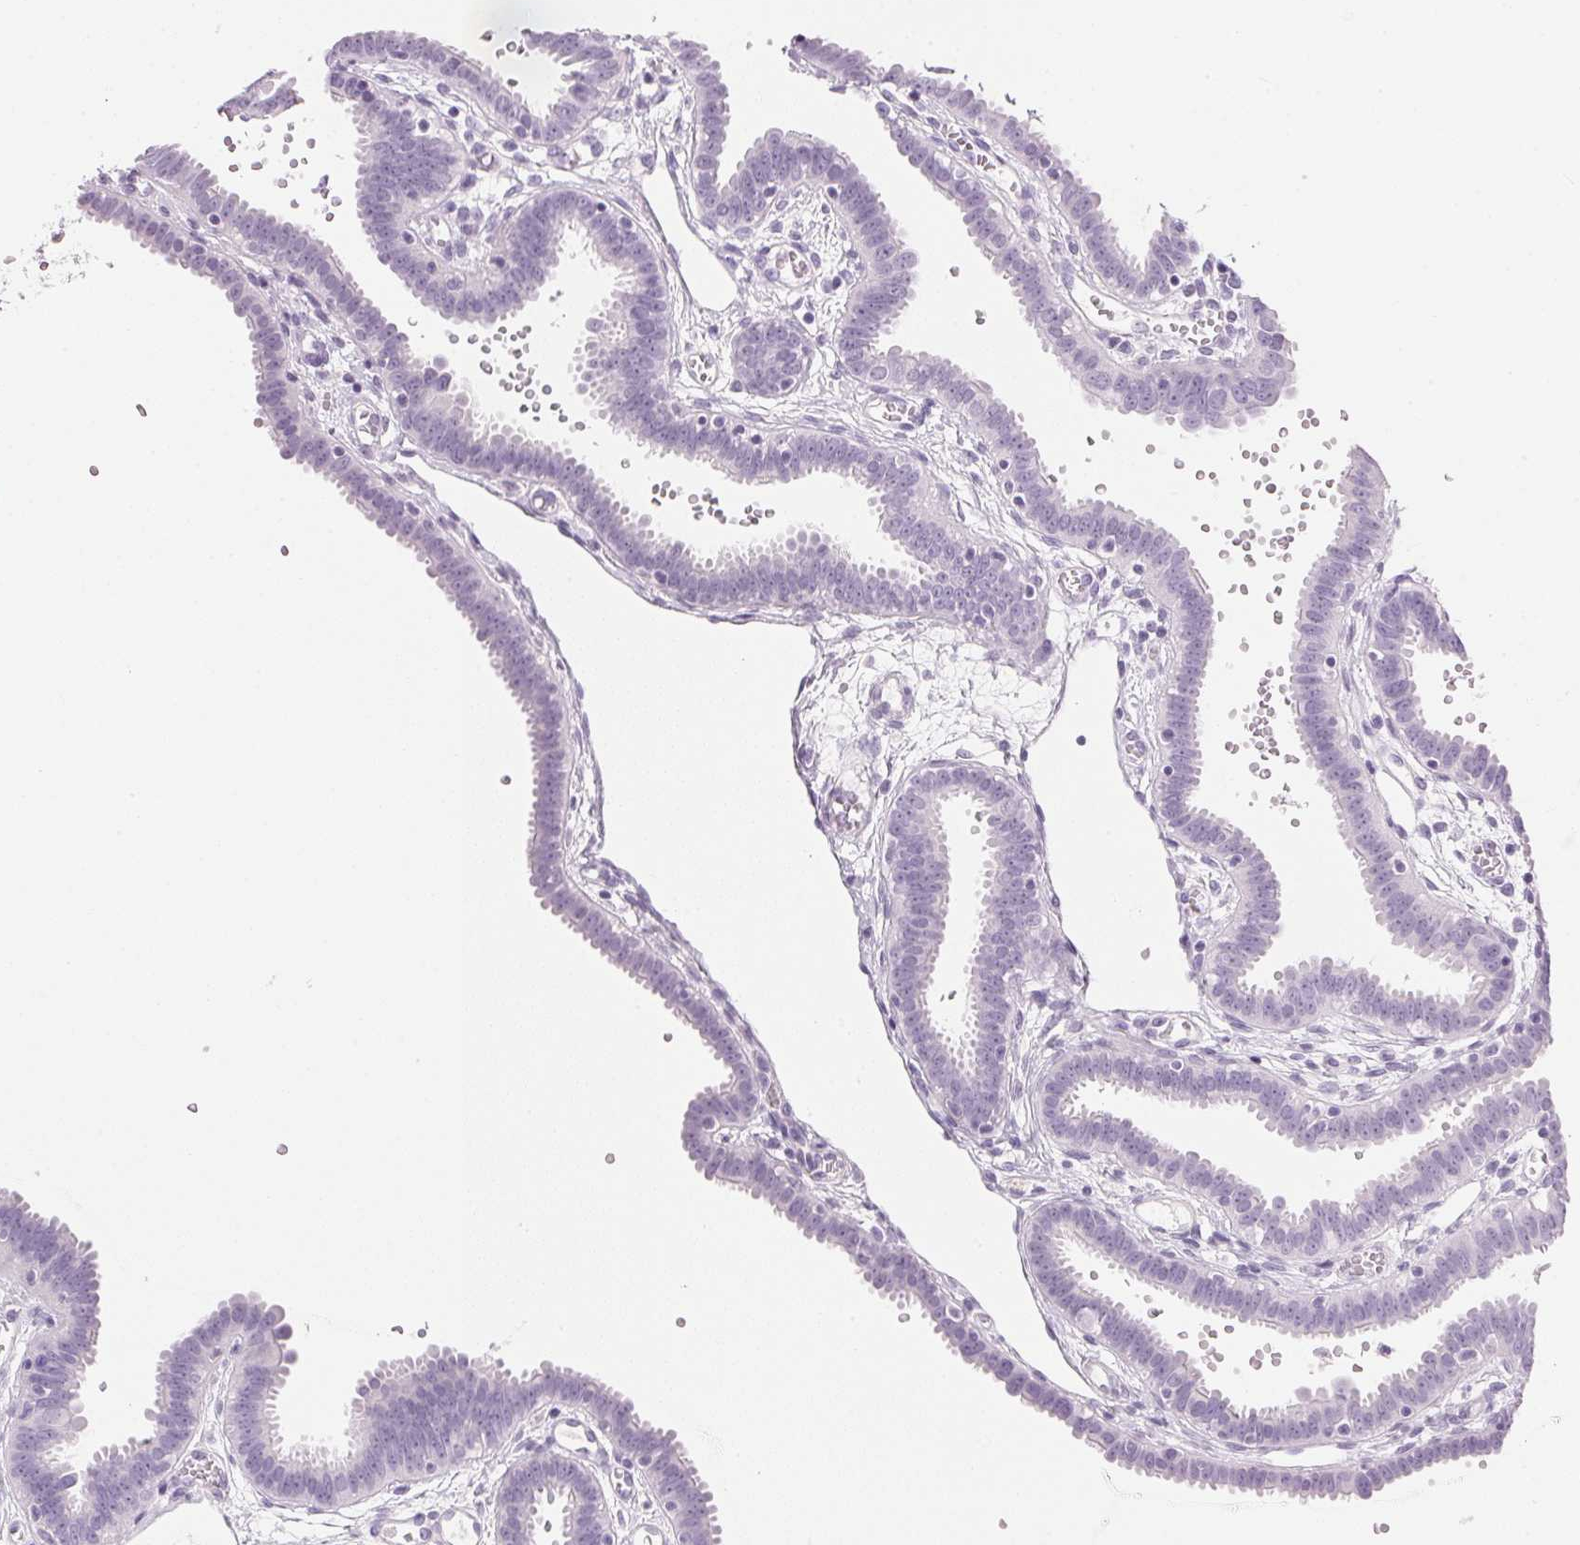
{"staining": {"intensity": "negative", "quantity": "none", "location": "none"}, "tissue": "fallopian tube", "cell_type": "Glandular cells", "image_type": "normal", "snomed": [{"axis": "morphology", "description": "Normal tissue, NOS"}, {"axis": "topography", "description": "Fallopian tube"}], "caption": "A high-resolution micrograph shows immunohistochemistry (IHC) staining of benign fallopian tube, which displays no significant positivity in glandular cells. (DAB (3,3'-diaminobenzidine) immunohistochemistry, high magnification).", "gene": "IGFBP1", "patient": {"sex": "female", "age": 37}}